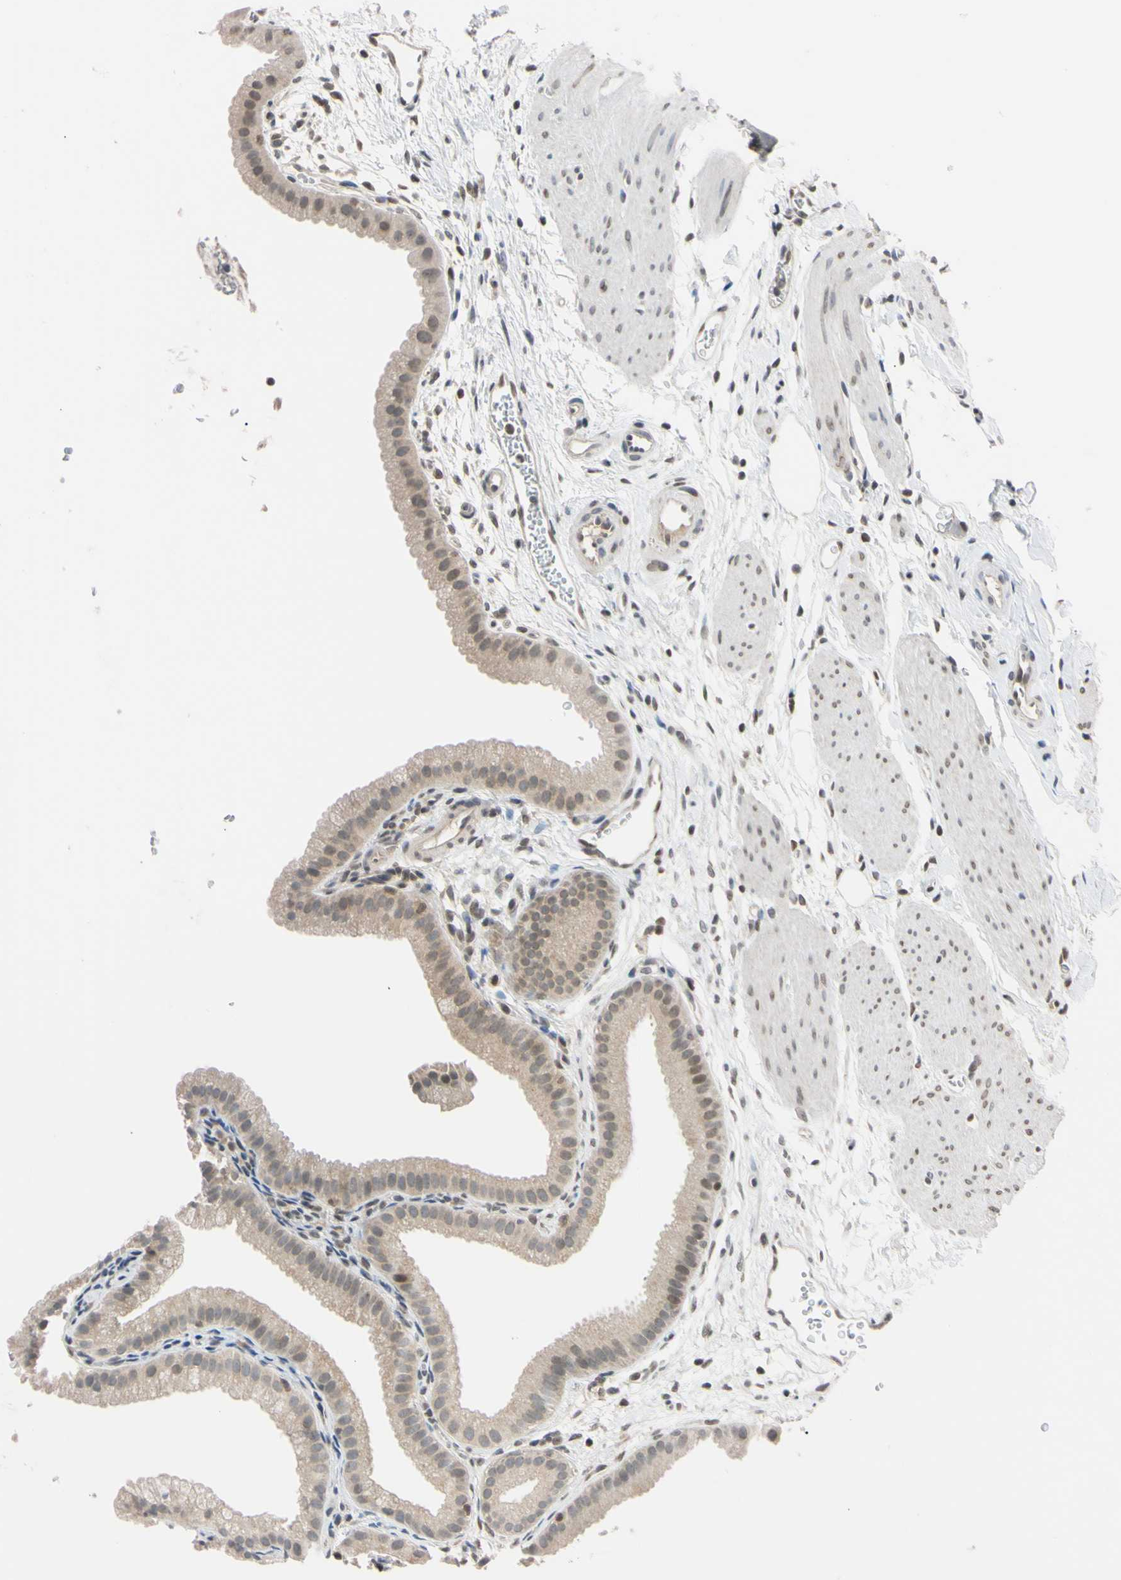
{"staining": {"intensity": "weak", "quantity": ">75%", "location": "cytoplasmic/membranous"}, "tissue": "gallbladder", "cell_type": "Glandular cells", "image_type": "normal", "snomed": [{"axis": "morphology", "description": "Normal tissue, NOS"}, {"axis": "topography", "description": "Gallbladder"}], "caption": "This histopathology image exhibits benign gallbladder stained with immunohistochemistry to label a protein in brown. The cytoplasmic/membranous of glandular cells show weak positivity for the protein. Nuclei are counter-stained blue.", "gene": "UBE2I", "patient": {"sex": "female", "age": 64}}